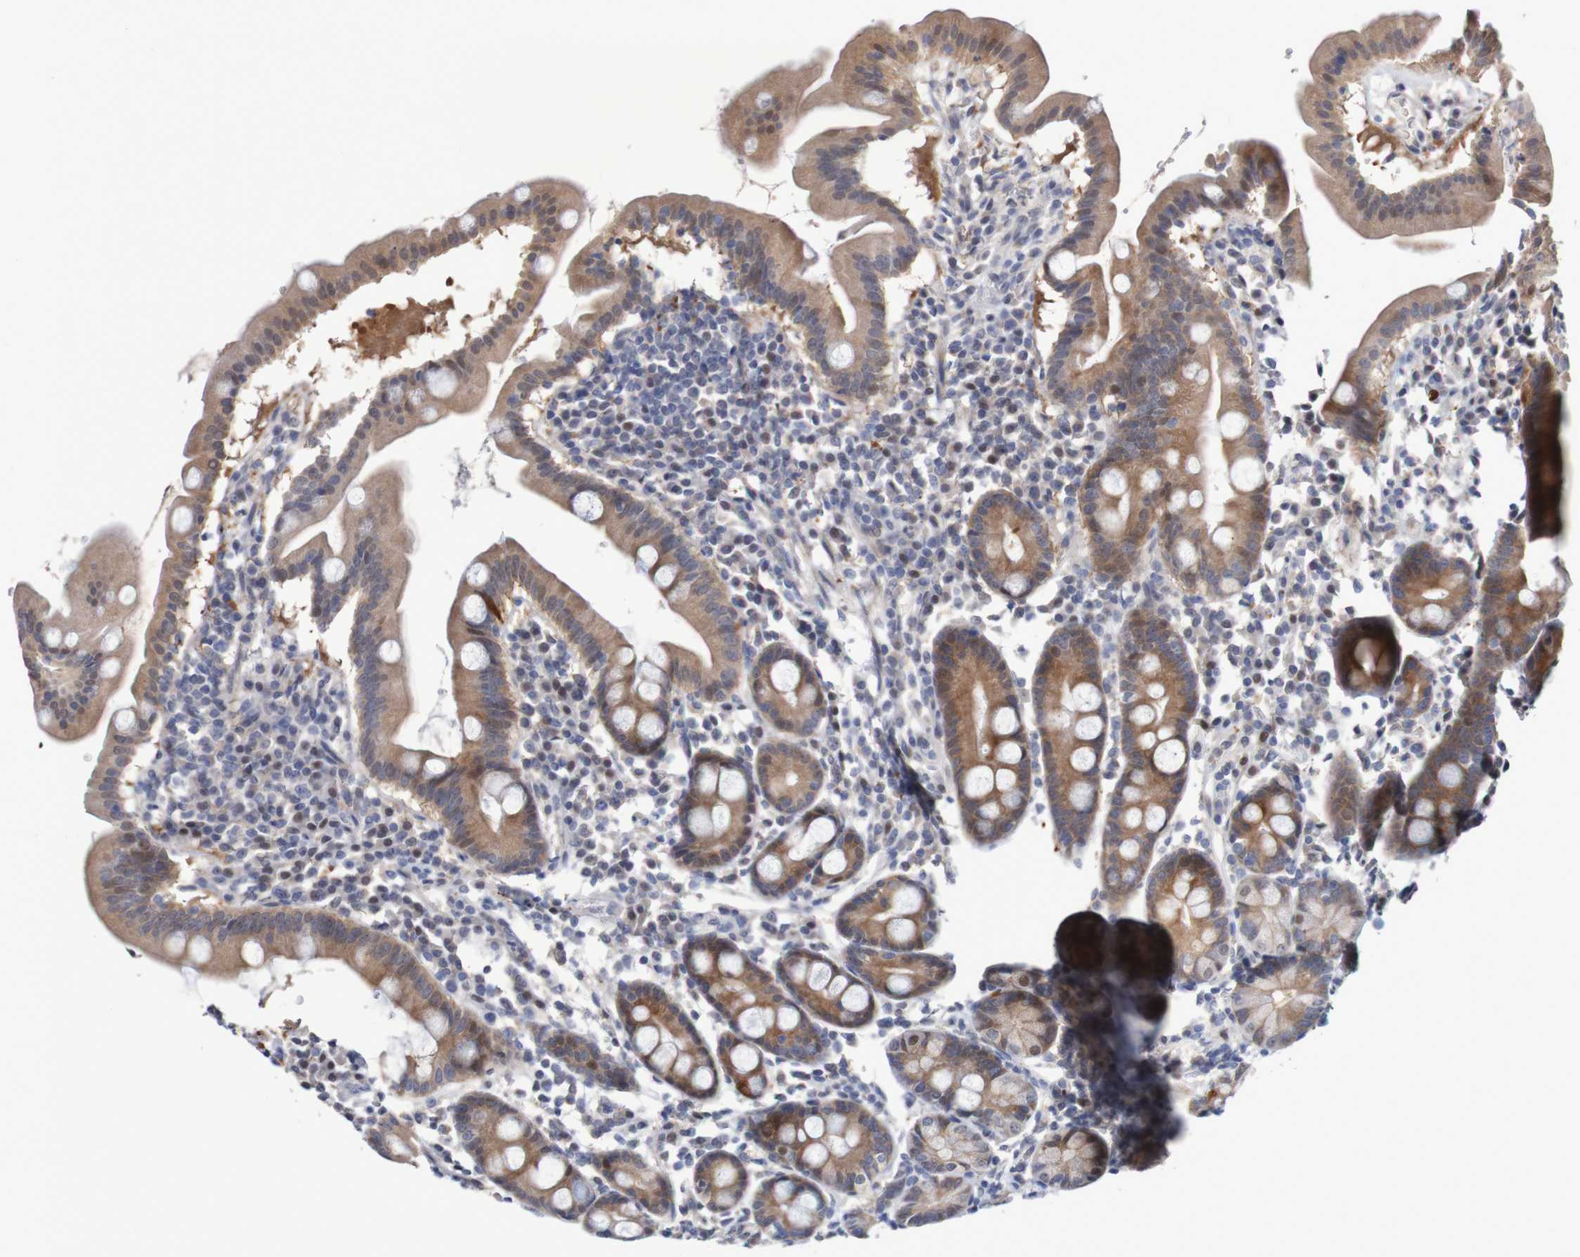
{"staining": {"intensity": "moderate", "quantity": ">75%", "location": "cytoplasmic/membranous"}, "tissue": "duodenum", "cell_type": "Glandular cells", "image_type": "normal", "snomed": [{"axis": "morphology", "description": "Normal tissue, NOS"}, {"axis": "topography", "description": "Duodenum"}], "caption": "Immunohistochemistry (IHC) image of benign duodenum: human duodenum stained using immunohistochemistry (IHC) exhibits medium levels of moderate protein expression localized specifically in the cytoplasmic/membranous of glandular cells, appearing as a cytoplasmic/membranous brown color.", "gene": "FBP1", "patient": {"sex": "male", "age": 50}}